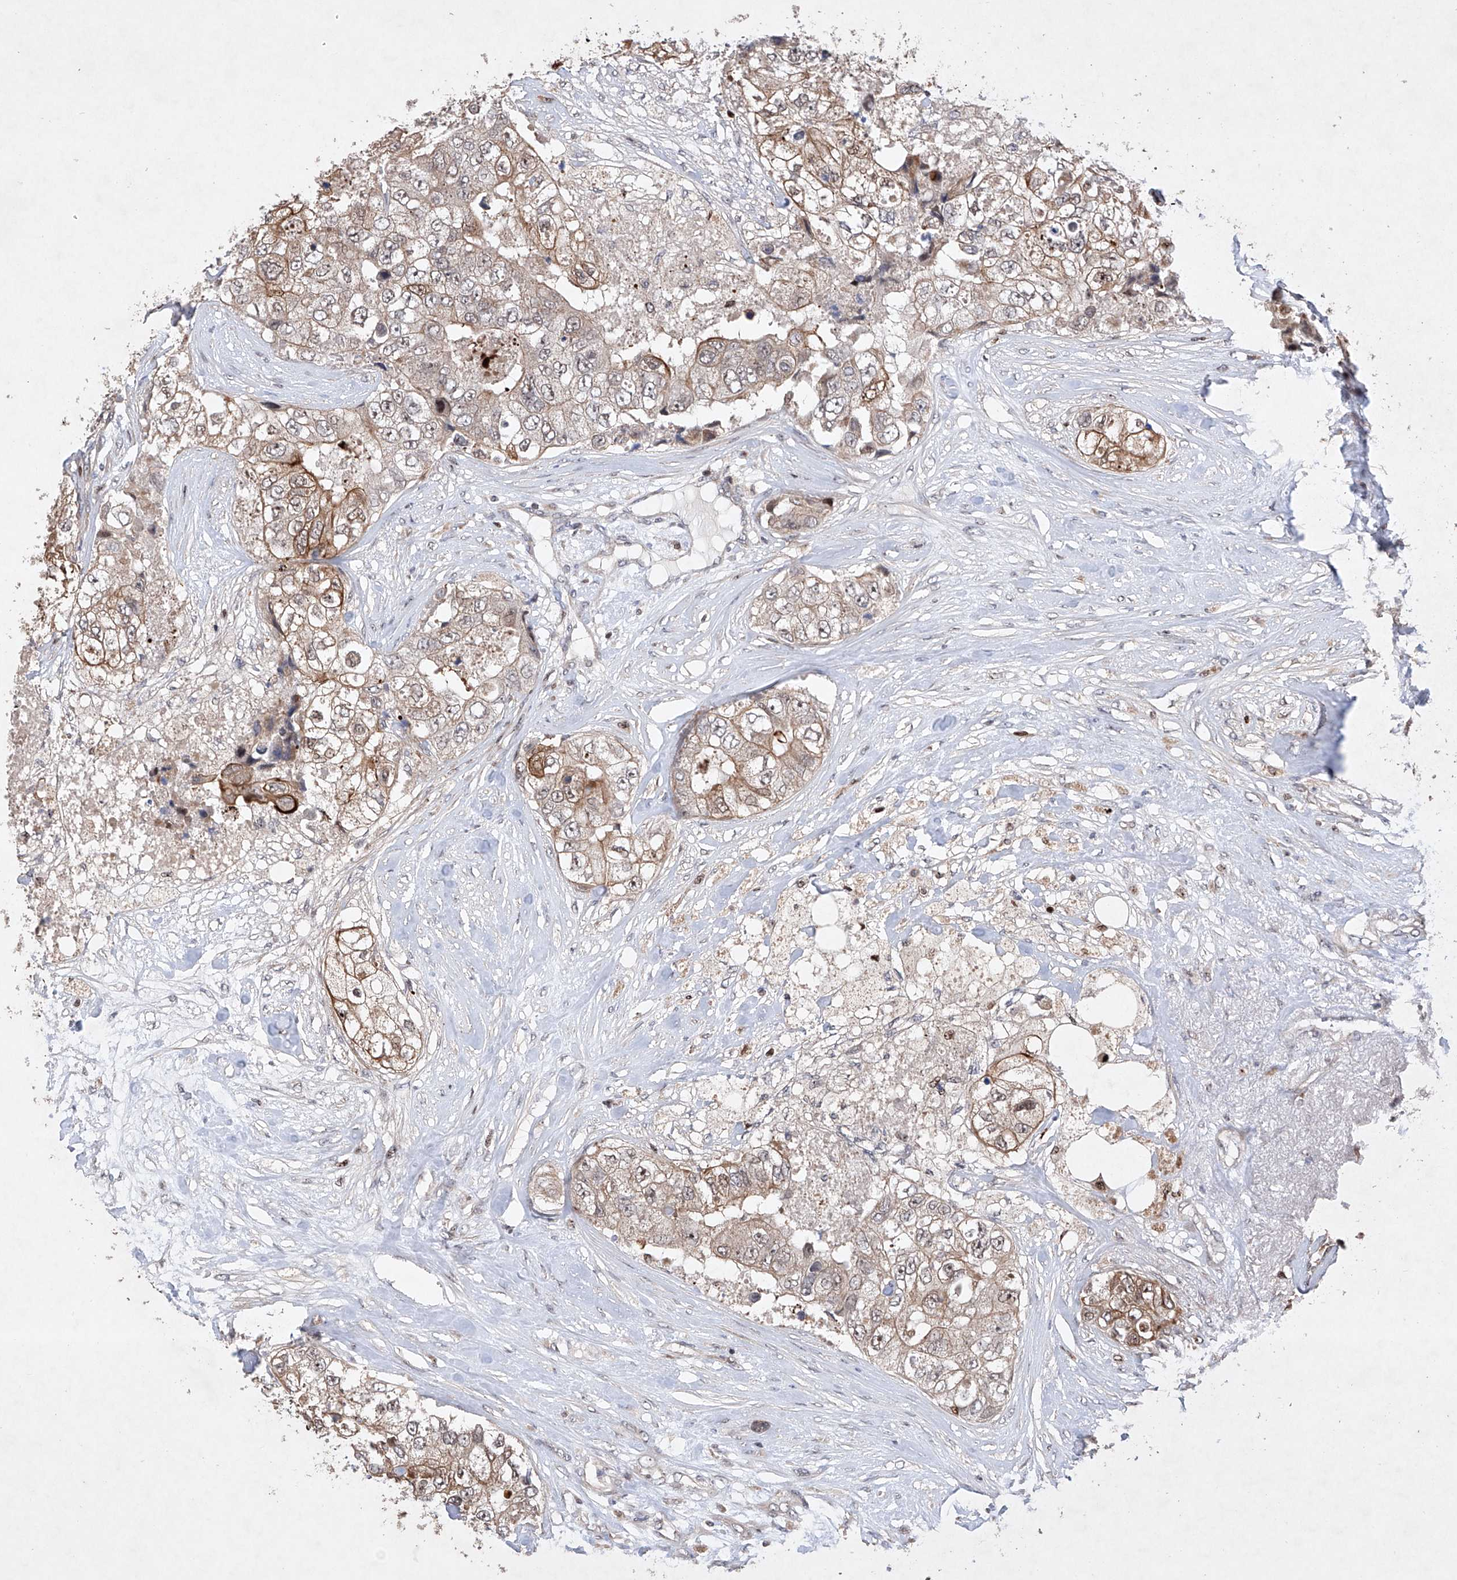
{"staining": {"intensity": "moderate", "quantity": "25%-75%", "location": "cytoplasmic/membranous"}, "tissue": "breast cancer", "cell_type": "Tumor cells", "image_type": "cancer", "snomed": [{"axis": "morphology", "description": "Duct carcinoma"}, {"axis": "topography", "description": "Breast"}], "caption": "Immunohistochemistry (DAB (3,3'-diaminobenzidine)) staining of human breast cancer (invasive ductal carcinoma) reveals moderate cytoplasmic/membranous protein expression in approximately 25%-75% of tumor cells. The protein of interest is shown in brown color, while the nuclei are stained blue.", "gene": "AFG1L", "patient": {"sex": "female", "age": 62}}